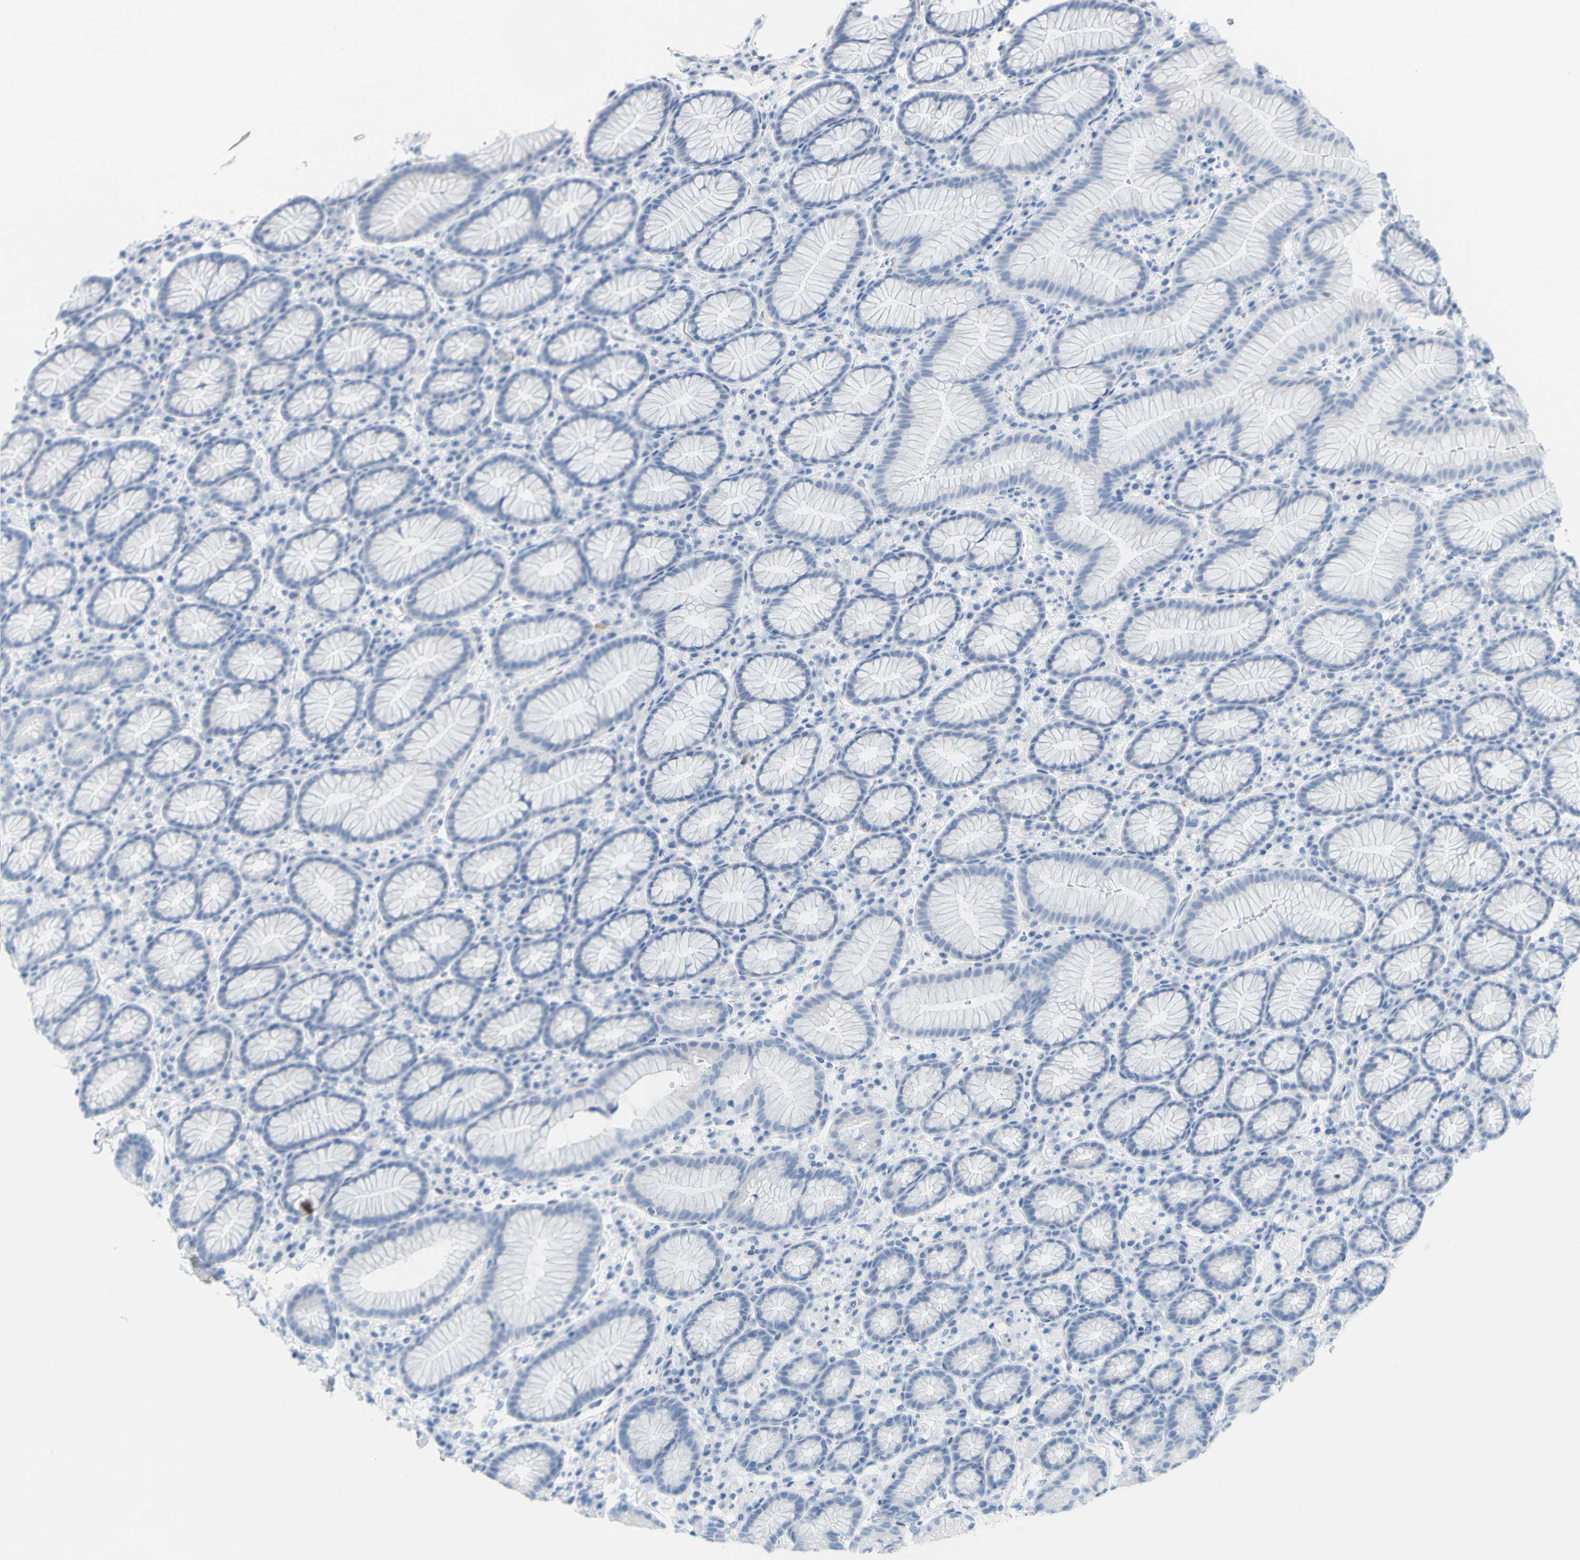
{"staining": {"intensity": "negative", "quantity": "none", "location": "none"}, "tissue": "stomach", "cell_type": "Glandular cells", "image_type": "normal", "snomed": [{"axis": "morphology", "description": "Normal tissue, NOS"}, {"axis": "topography", "description": "Stomach, lower"}], "caption": "IHC micrograph of benign stomach: human stomach stained with DAB shows no significant protein staining in glandular cells.", "gene": "OPN1SW", "patient": {"sex": "male", "age": 52}}